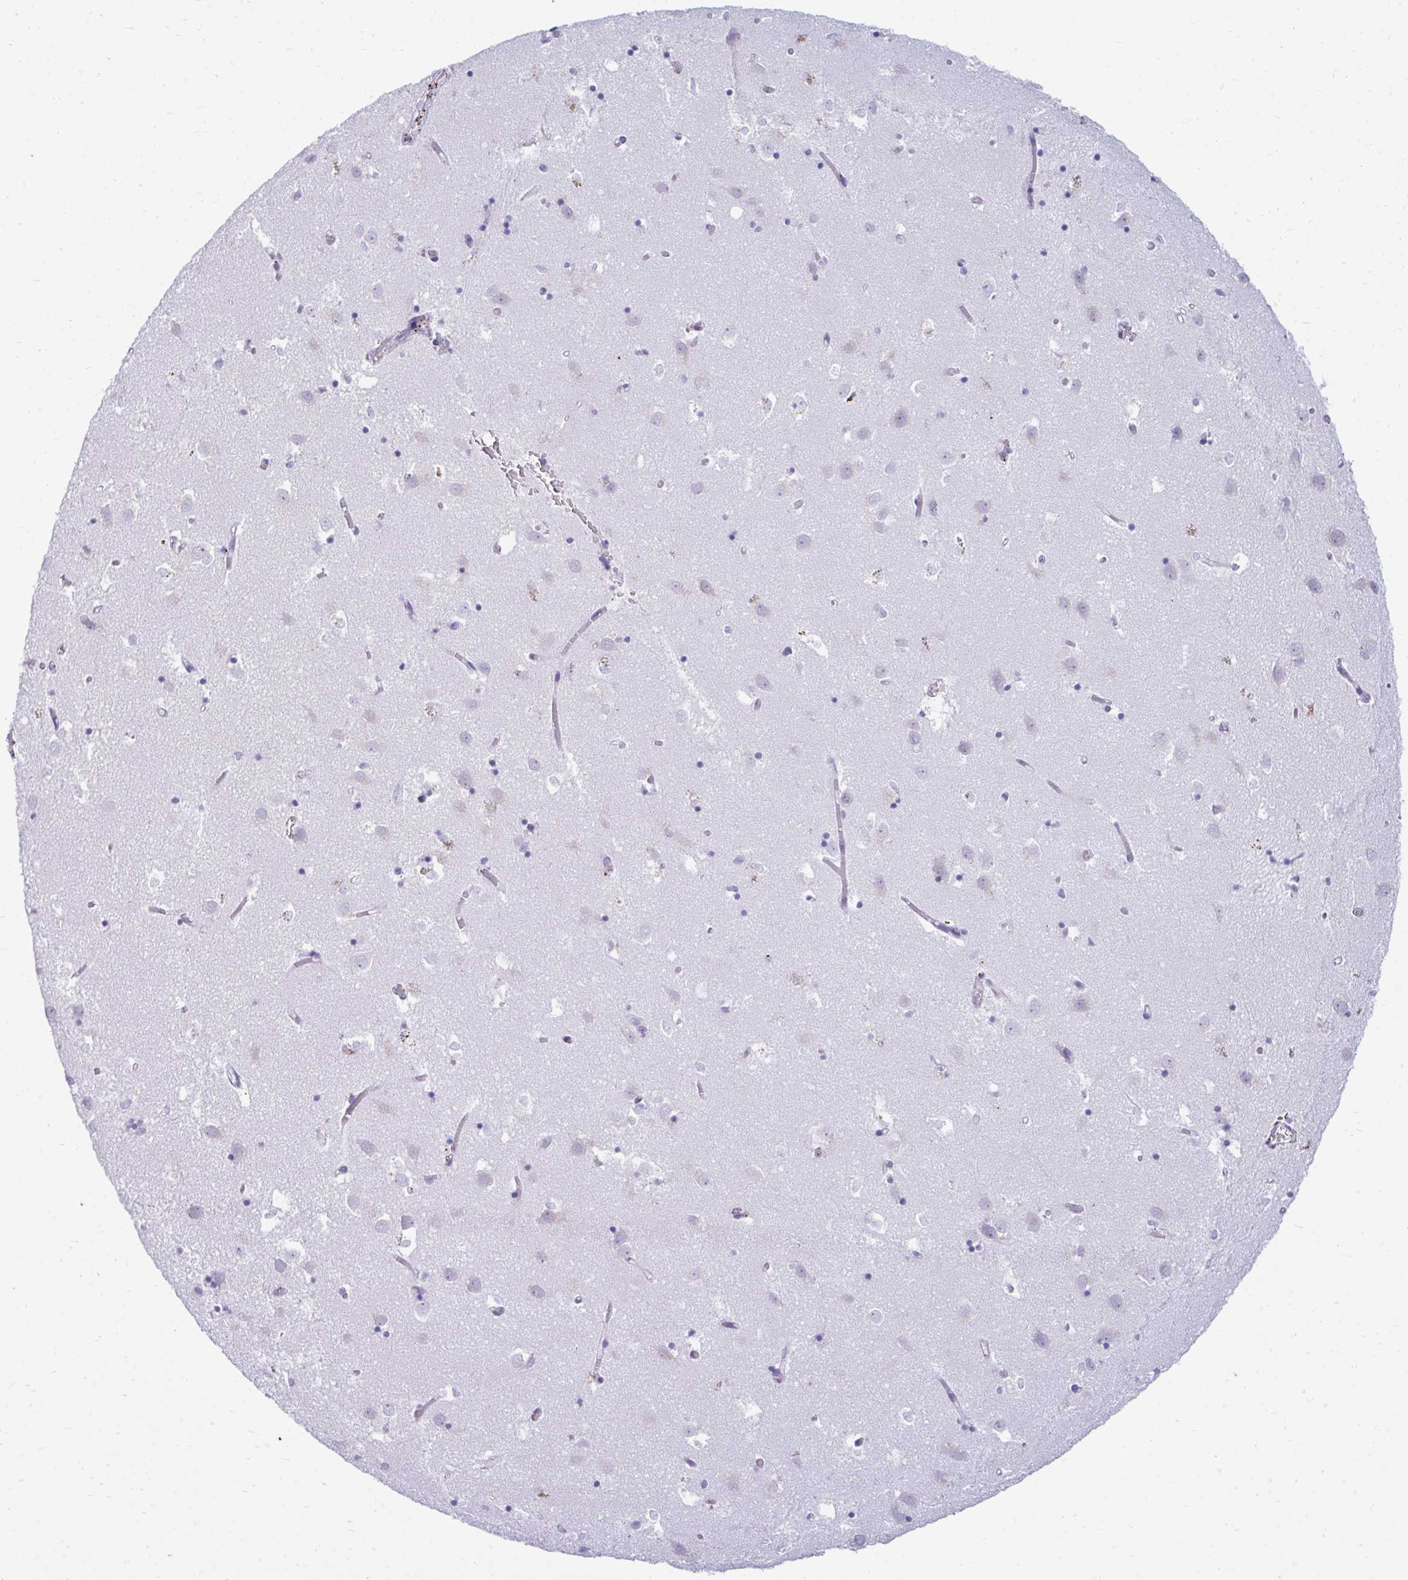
{"staining": {"intensity": "negative", "quantity": "none", "location": "none"}, "tissue": "caudate", "cell_type": "Glial cells", "image_type": "normal", "snomed": [{"axis": "morphology", "description": "Normal tissue, NOS"}, {"axis": "topography", "description": "Lateral ventricle wall"}], "caption": "A high-resolution micrograph shows immunohistochemistry (IHC) staining of normal caudate, which reveals no significant expression in glial cells. Brightfield microscopy of immunohistochemistry (IHC) stained with DAB (3,3'-diaminobenzidine) (brown) and hematoxylin (blue), captured at high magnification.", "gene": "UBL3", "patient": {"sex": "male", "age": 70}}